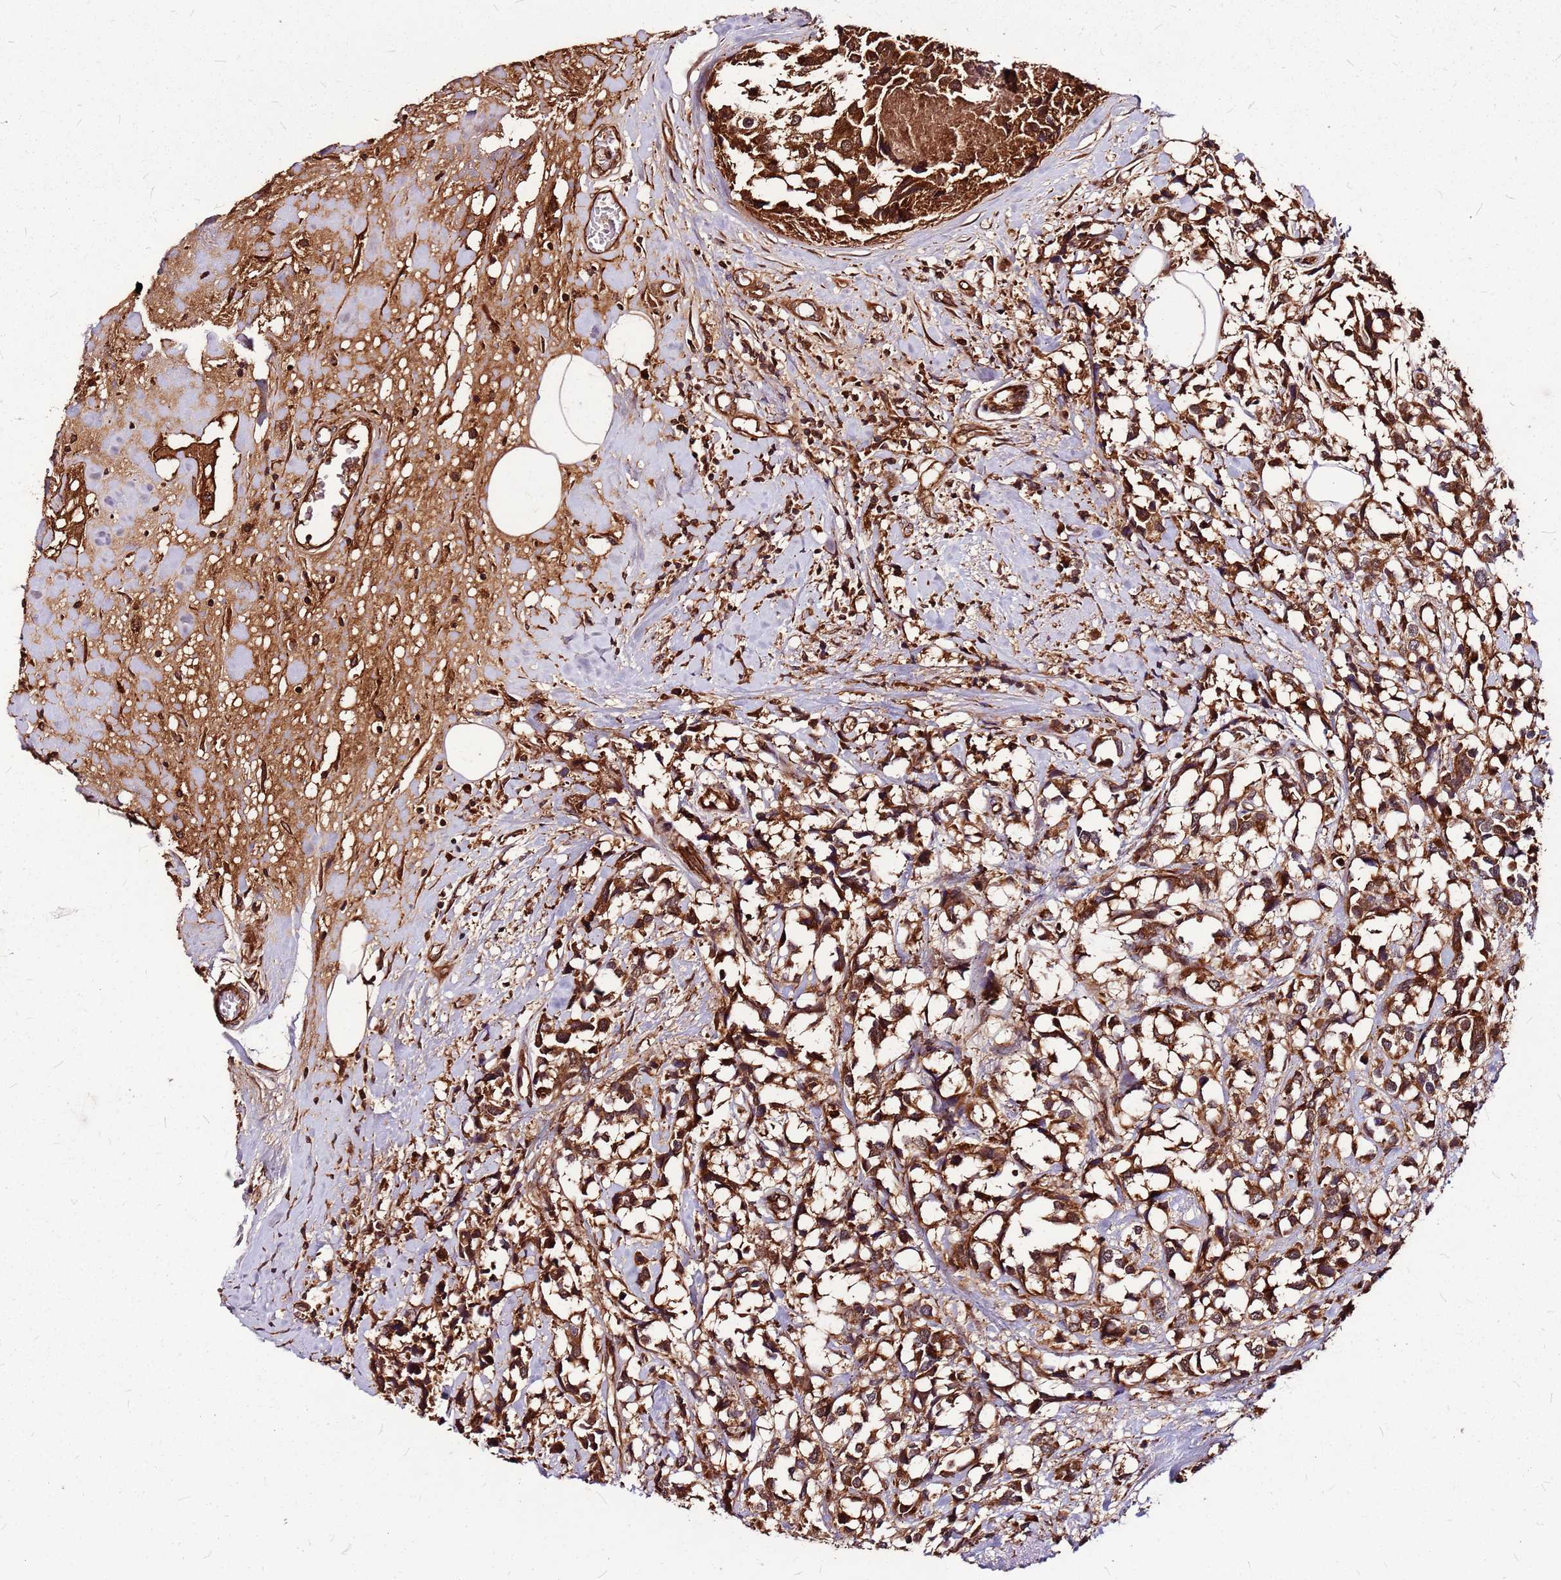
{"staining": {"intensity": "strong", "quantity": ">75%", "location": "cytoplasmic/membranous"}, "tissue": "breast cancer", "cell_type": "Tumor cells", "image_type": "cancer", "snomed": [{"axis": "morphology", "description": "Lobular carcinoma"}, {"axis": "topography", "description": "Breast"}], "caption": "Tumor cells show strong cytoplasmic/membranous positivity in approximately >75% of cells in lobular carcinoma (breast).", "gene": "LYPLAL1", "patient": {"sex": "female", "age": 59}}